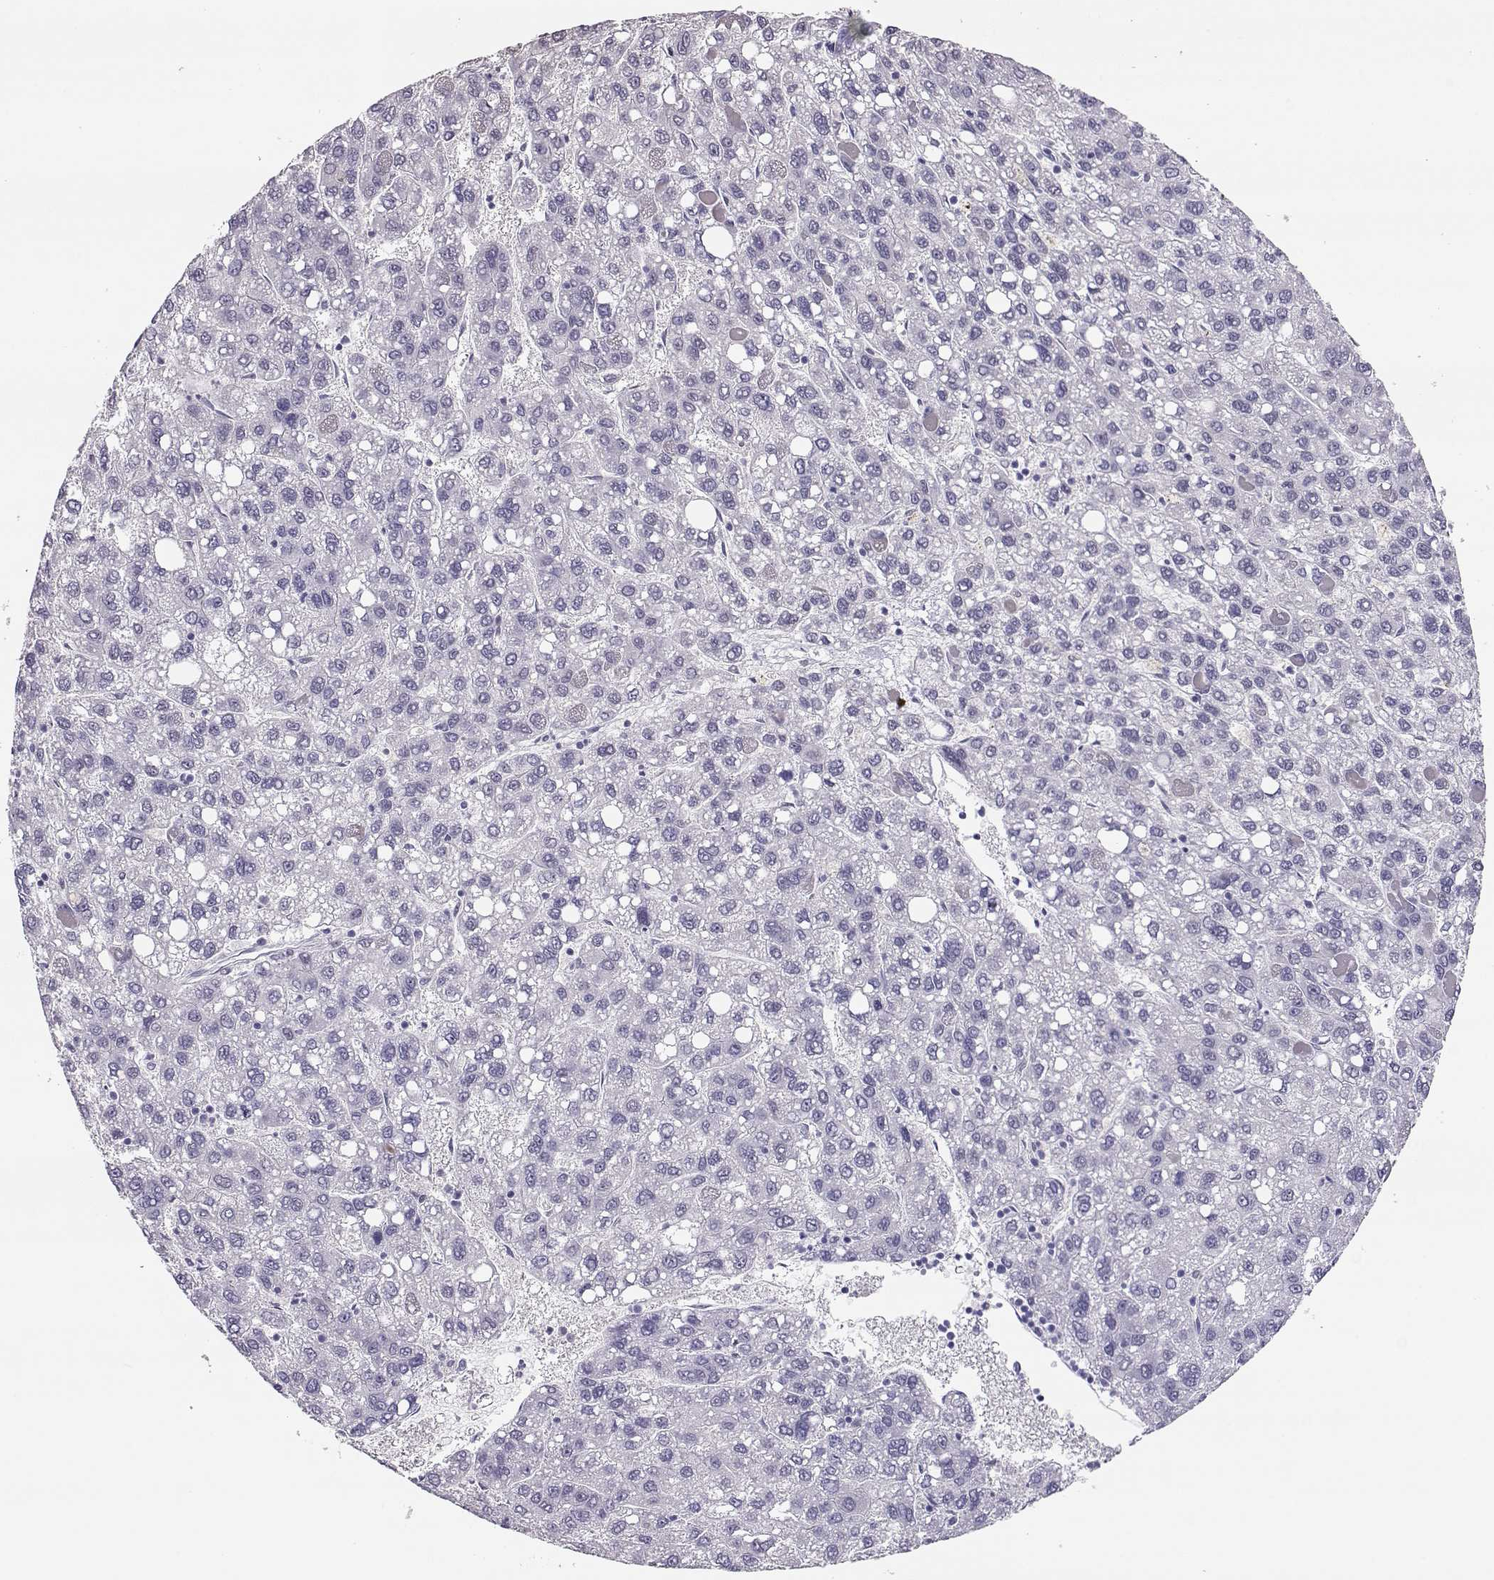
{"staining": {"intensity": "negative", "quantity": "none", "location": "none"}, "tissue": "liver cancer", "cell_type": "Tumor cells", "image_type": "cancer", "snomed": [{"axis": "morphology", "description": "Carcinoma, Hepatocellular, NOS"}, {"axis": "topography", "description": "Liver"}], "caption": "Human liver cancer stained for a protein using IHC shows no positivity in tumor cells.", "gene": "POLI", "patient": {"sex": "female", "age": 82}}